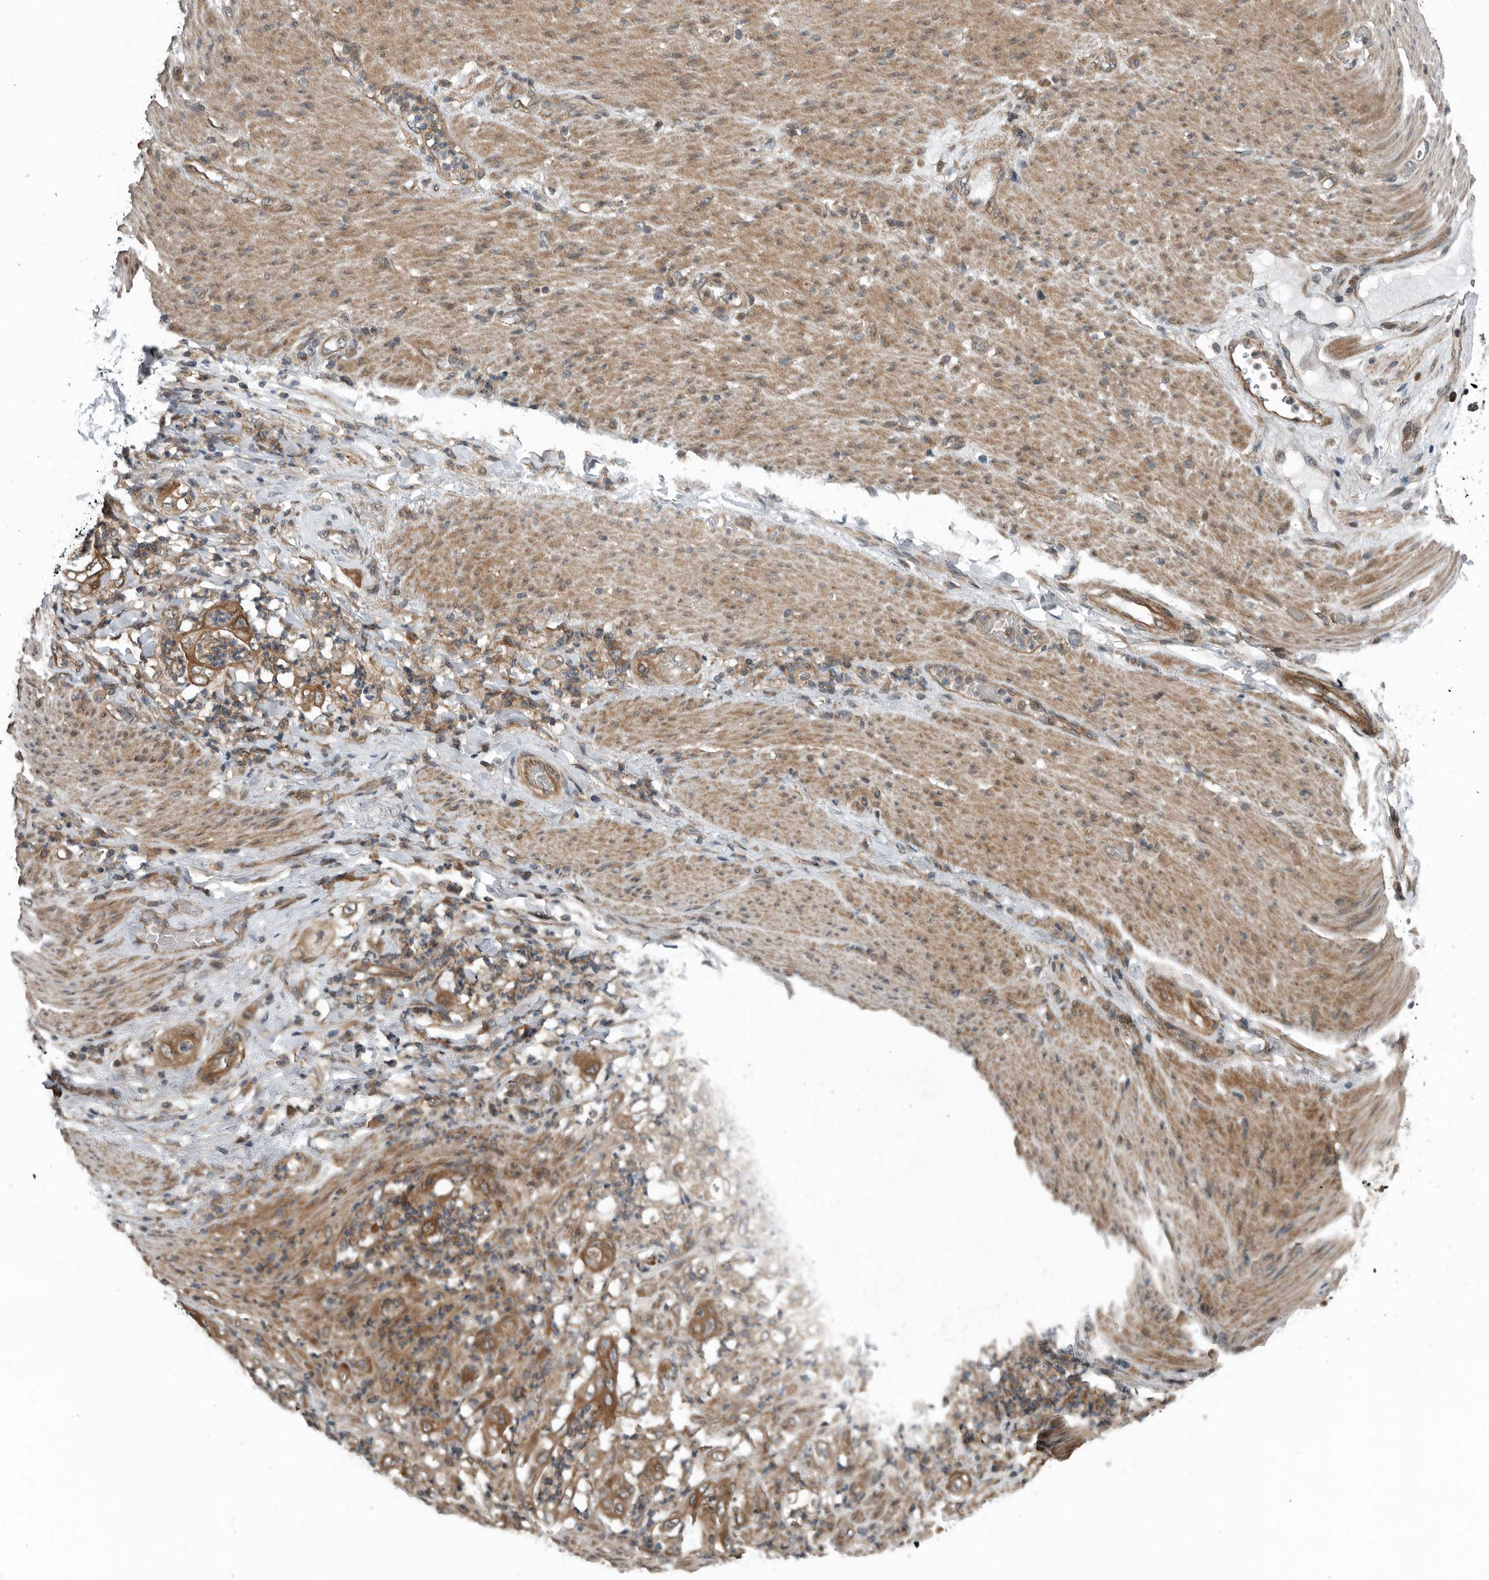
{"staining": {"intensity": "moderate", "quantity": ">75%", "location": "cytoplasmic/membranous"}, "tissue": "stomach cancer", "cell_type": "Tumor cells", "image_type": "cancer", "snomed": [{"axis": "morphology", "description": "Adenocarcinoma, NOS"}, {"axis": "topography", "description": "Stomach"}], "caption": "The micrograph demonstrates staining of adenocarcinoma (stomach), revealing moderate cytoplasmic/membranous protein expression (brown color) within tumor cells.", "gene": "AMFR", "patient": {"sex": "female", "age": 73}}